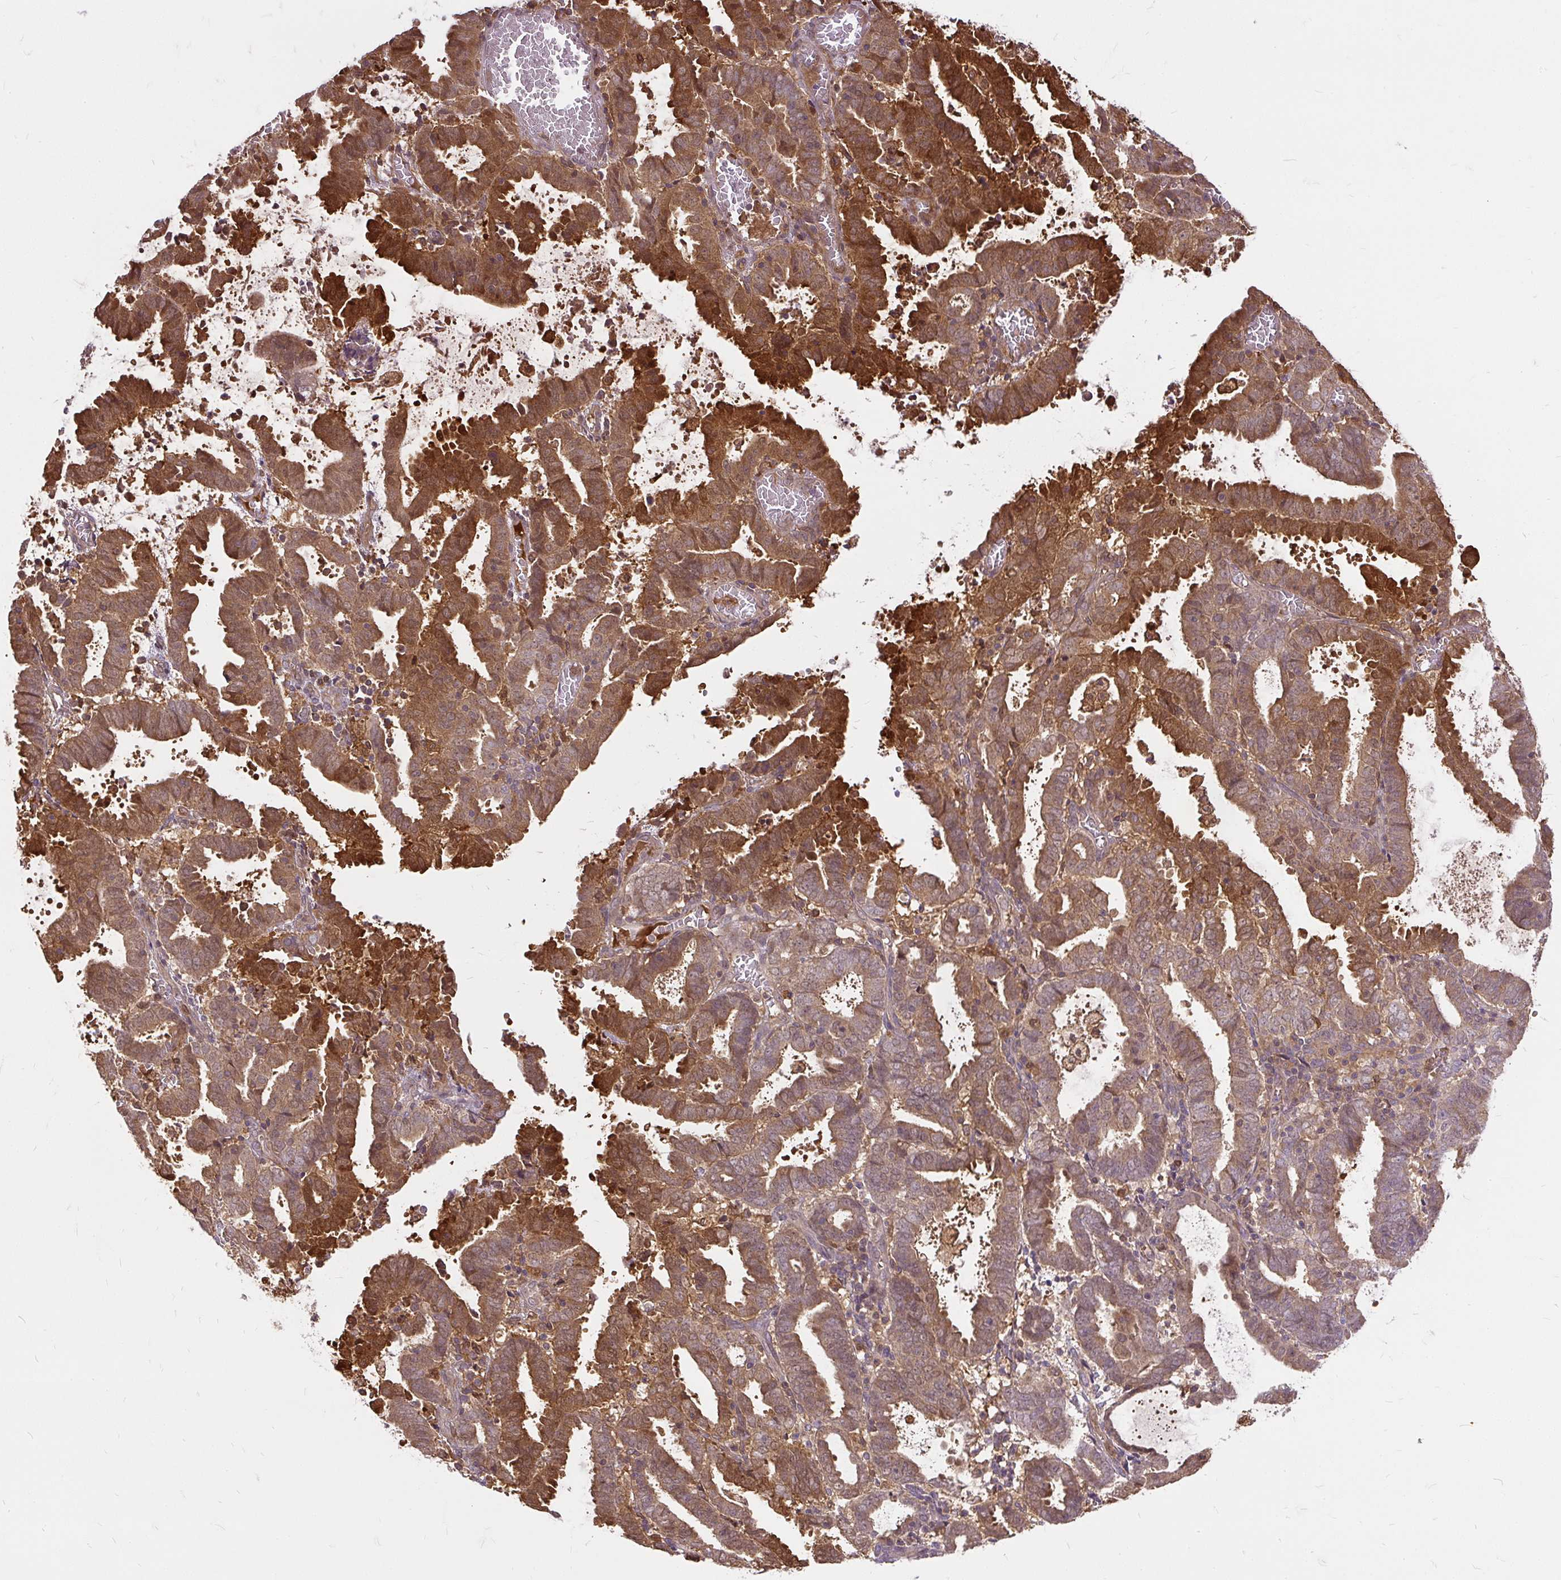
{"staining": {"intensity": "strong", "quantity": ">75%", "location": "cytoplasmic/membranous"}, "tissue": "endometrial cancer", "cell_type": "Tumor cells", "image_type": "cancer", "snomed": [{"axis": "morphology", "description": "Adenocarcinoma, NOS"}, {"axis": "topography", "description": "Uterus"}], "caption": "Endometrial cancer (adenocarcinoma) stained for a protein (brown) displays strong cytoplasmic/membranous positive expression in approximately >75% of tumor cells.", "gene": "AP5S1", "patient": {"sex": "female", "age": 83}}